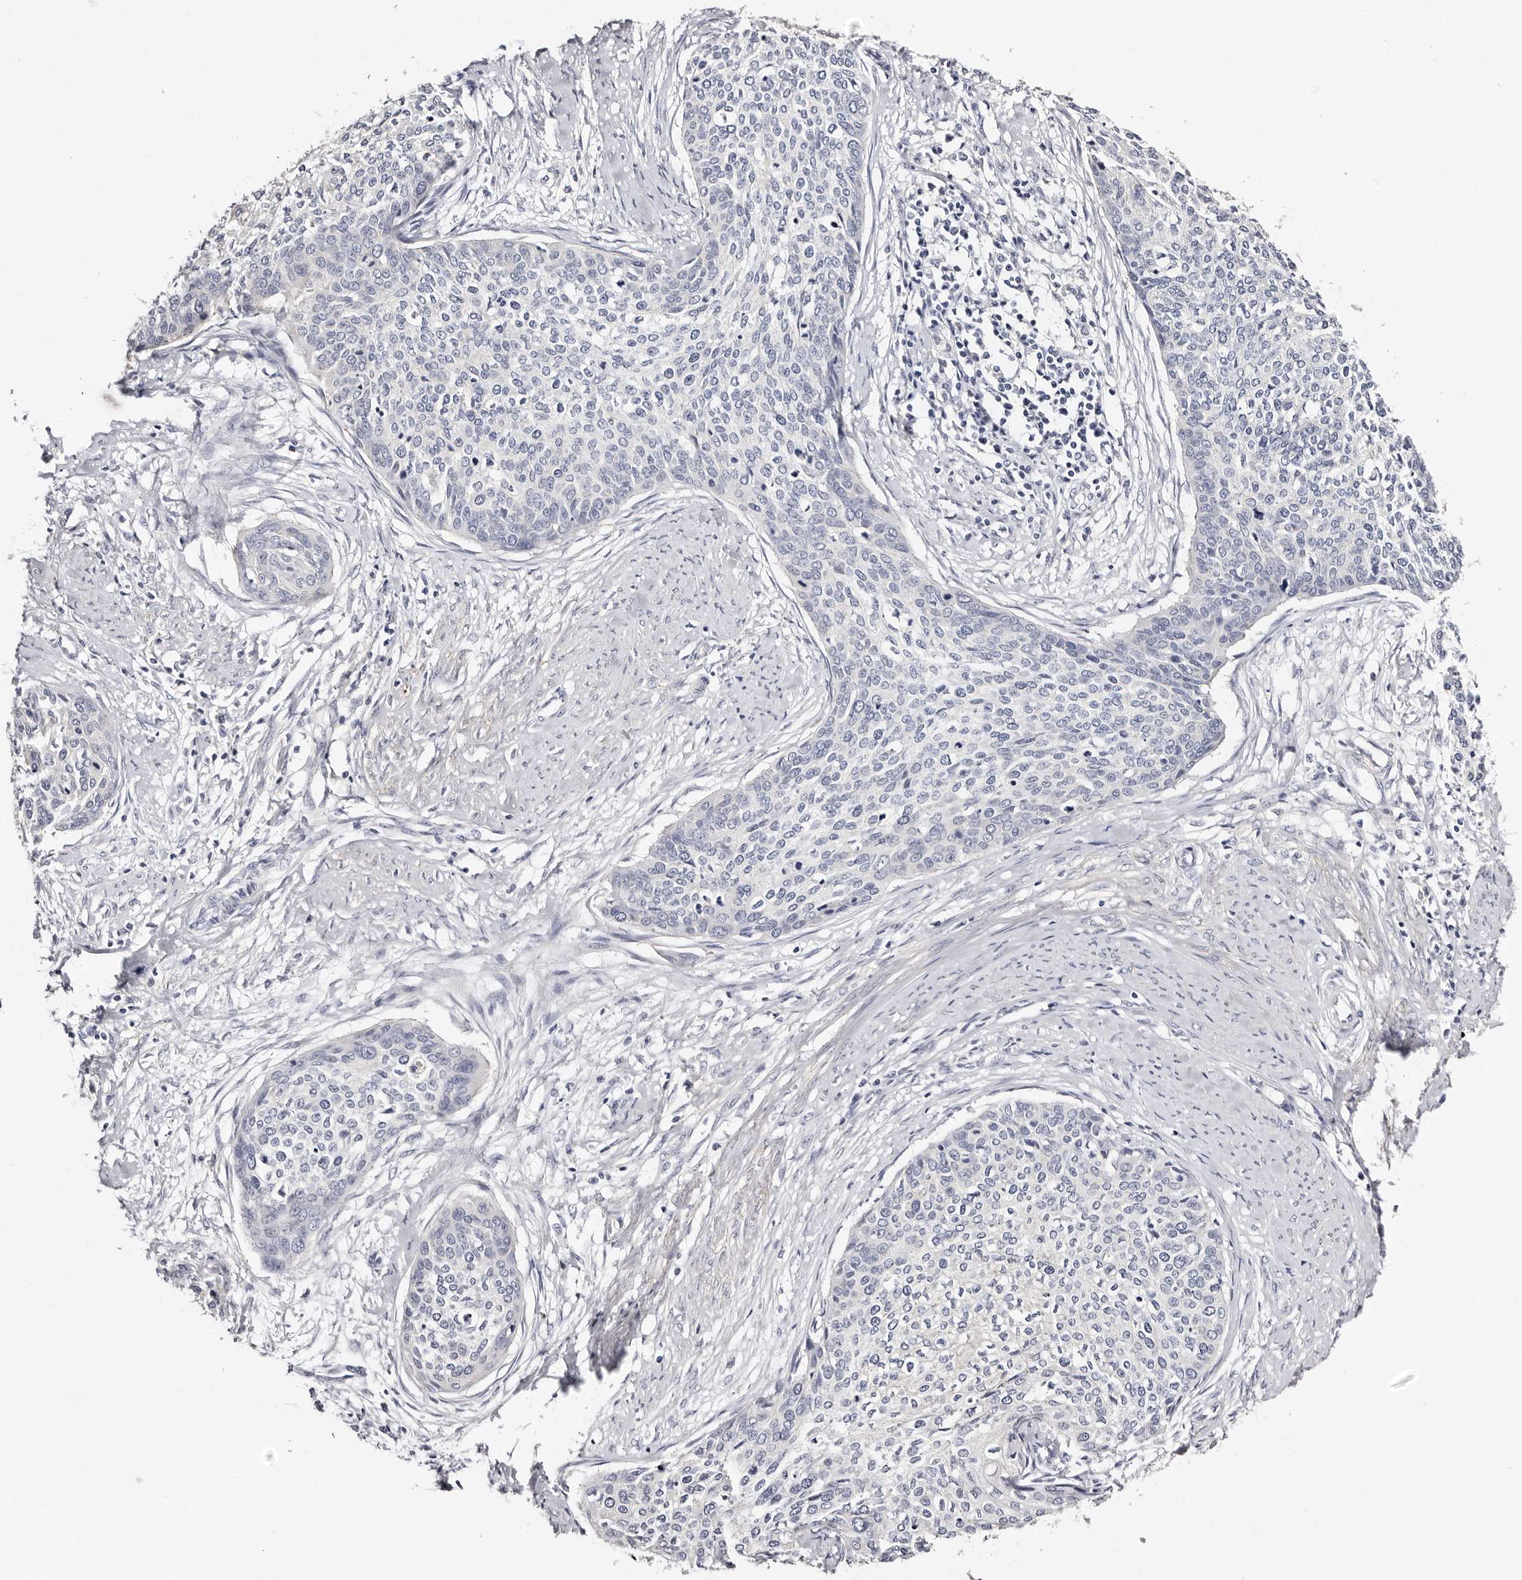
{"staining": {"intensity": "negative", "quantity": "none", "location": "none"}, "tissue": "cervical cancer", "cell_type": "Tumor cells", "image_type": "cancer", "snomed": [{"axis": "morphology", "description": "Squamous cell carcinoma, NOS"}, {"axis": "topography", "description": "Cervix"}], "caption": "Tumor cells are negative for protein expression in human squamous cell carcinoma (cervical).", "gene": "ROM1", "patient": {"sex": "female", "age": 37}}